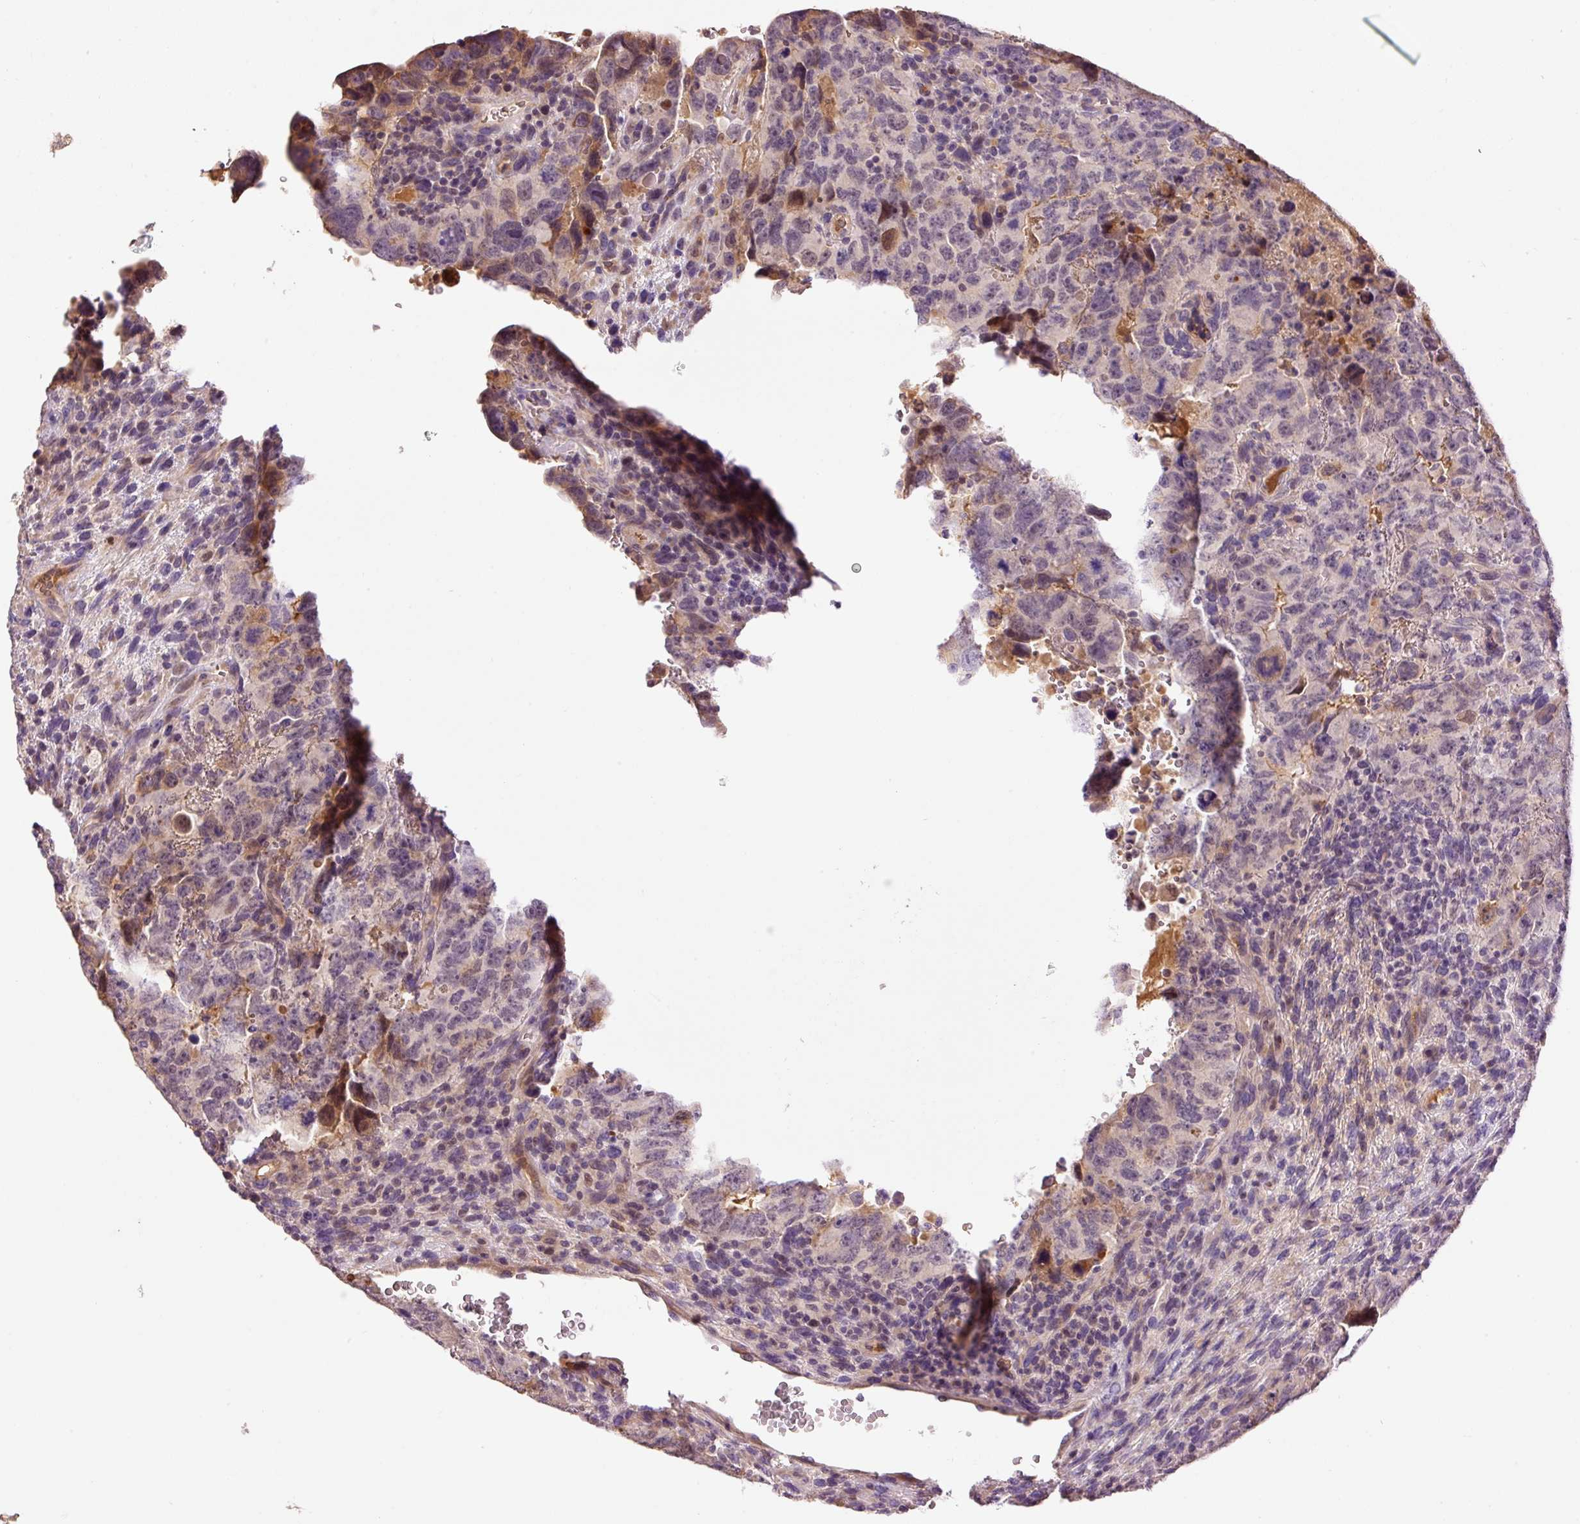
{"staining": {"intensity": "negative", "quantity": "none", "location": "none"}, "tissue": "testis cancer", "cell_type": "Tumor cells", "image_type": "cancer", "snomed": [{"axis": "morphology", "description": "Carcinoma, Embryonal, NOS"}, {"axis": "topography", "description": "Testis"}], "caption": "IHC photomicrograph of testis embryonal carcinoma stained for a protein (brown), which exhibits no staining in tumor cells.", "gene": "CMTM8", "patient": {"sex": "male", "age": 24}}